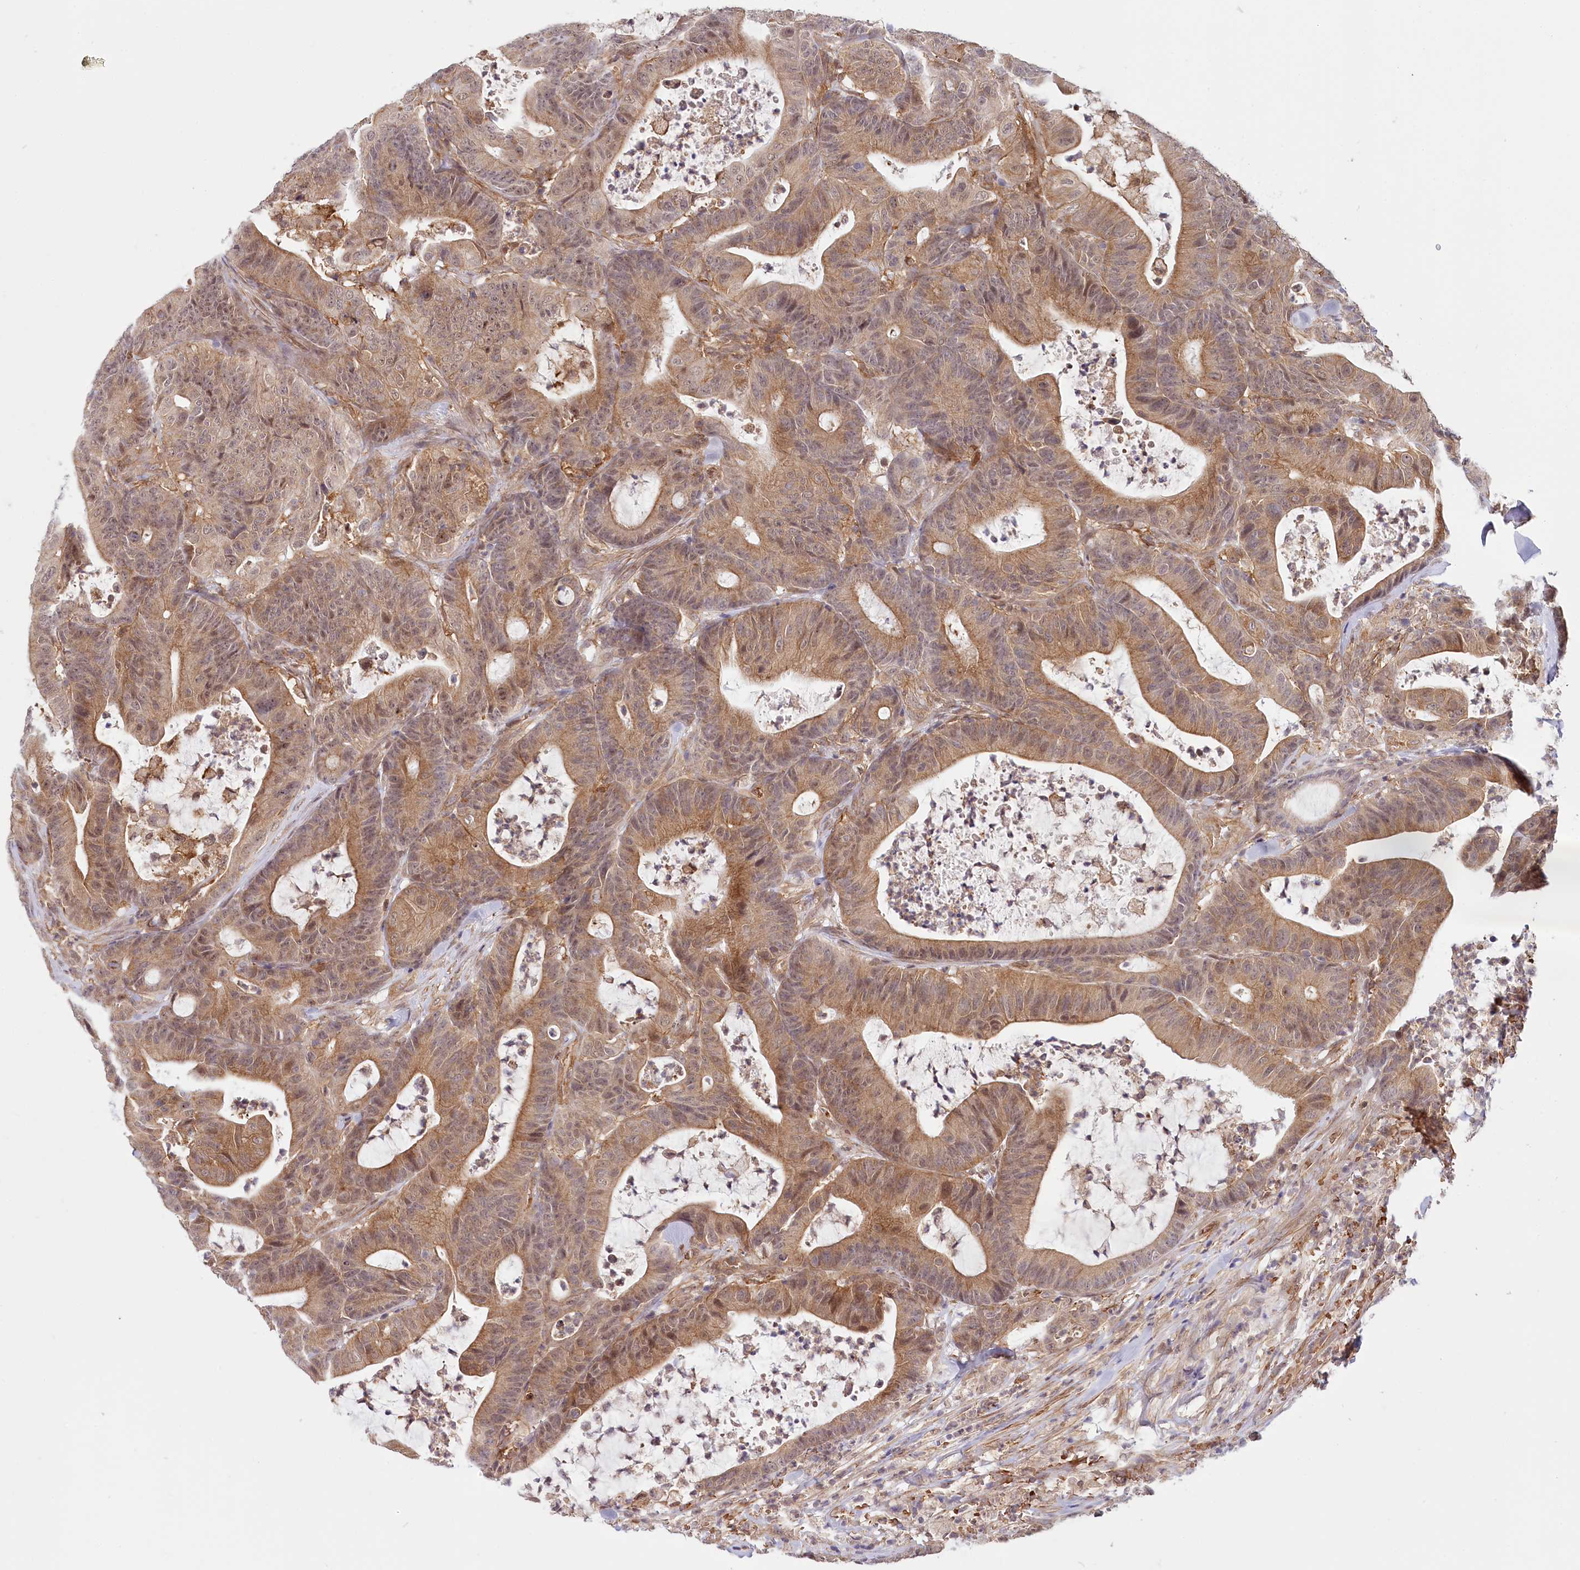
{"staining": {"intensity": "moderate", "quantity": ">75%", "location": "cytoplasmic/membranous,nuclear"}, "tissue": "colorectal cancer", "cell_type": "Tumor cells", "image_type": "cancer", "snomed": [{"axis": "morphology", "description": "Adenocarcinoma, NOS"}, {"axis": "topography", "description": "Colon"}], "caption": "Colorectal adenocarcinoma stained for a protein displays moderate cytoplasmic/membranous and nuclear positivity in tumor cells.", "gene": "TUBGCP2", "patient": {"sex": "female", "age": 84}}